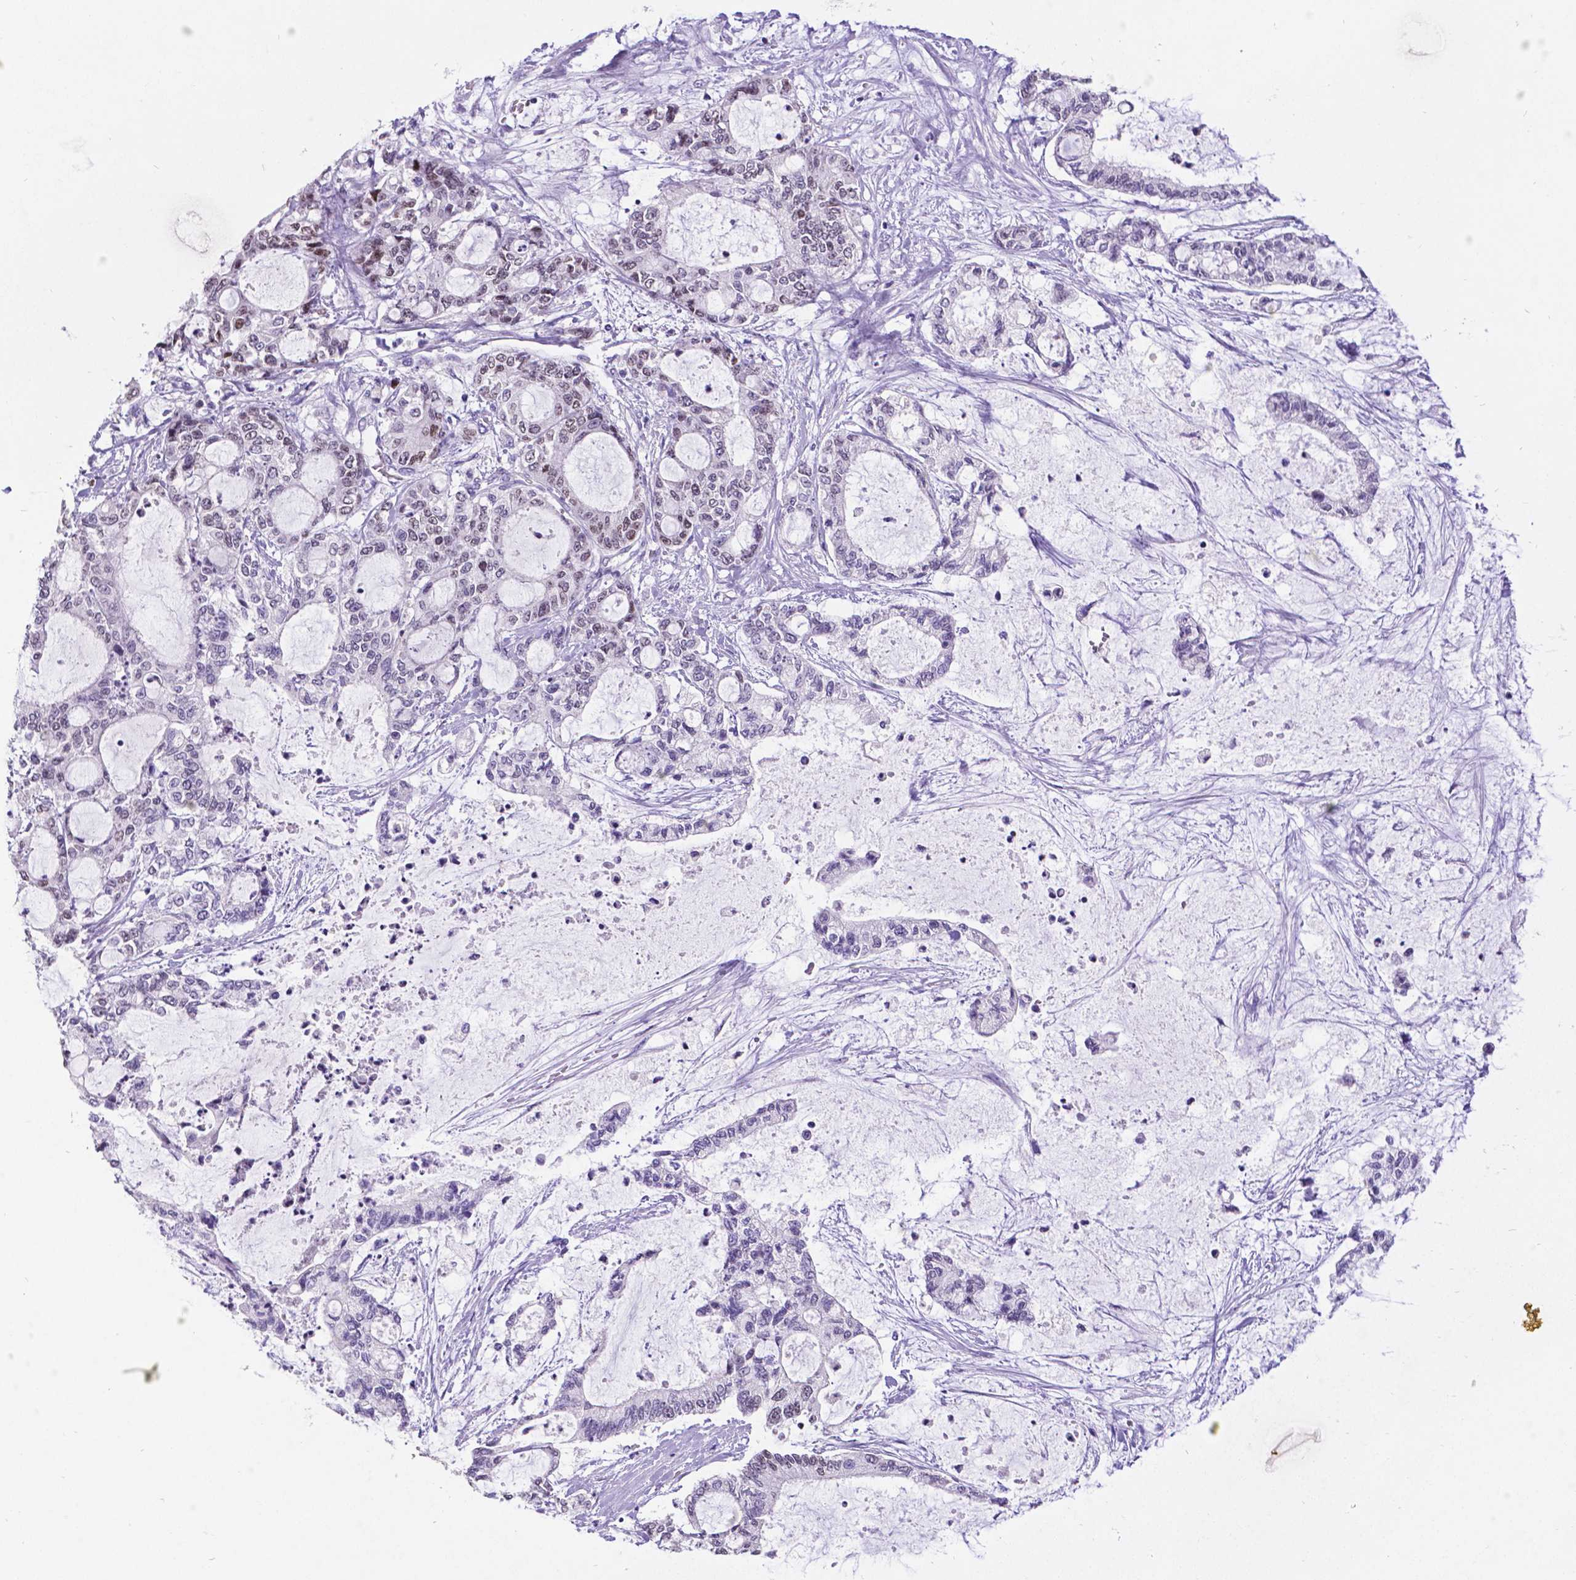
{"staining": {"intensity": "moderate", "quantity": "25%-75%", "location": "nuclear"}, "tissue": "liver cancer", "cell_type": "Tumor cells", "image_type": "cancer", "snomed": [{"axis": "morphology", "description": "Normal tissue, NOS"}, {"axis": "morphology", "description": "Cholangiocarcinoma"}, {"axis": "topography", "description": "Liver"}, {"axis": "topography", "description": "Peripheral nerve tissue"}], "caption": "About 25%-75% of tumor cells in human liver cancer show moderate nuclear protein positivity as visualized by brown immunohistochemical staining.", "gene": "SATB2", "patient": {"sex": "female", "age": 73}}